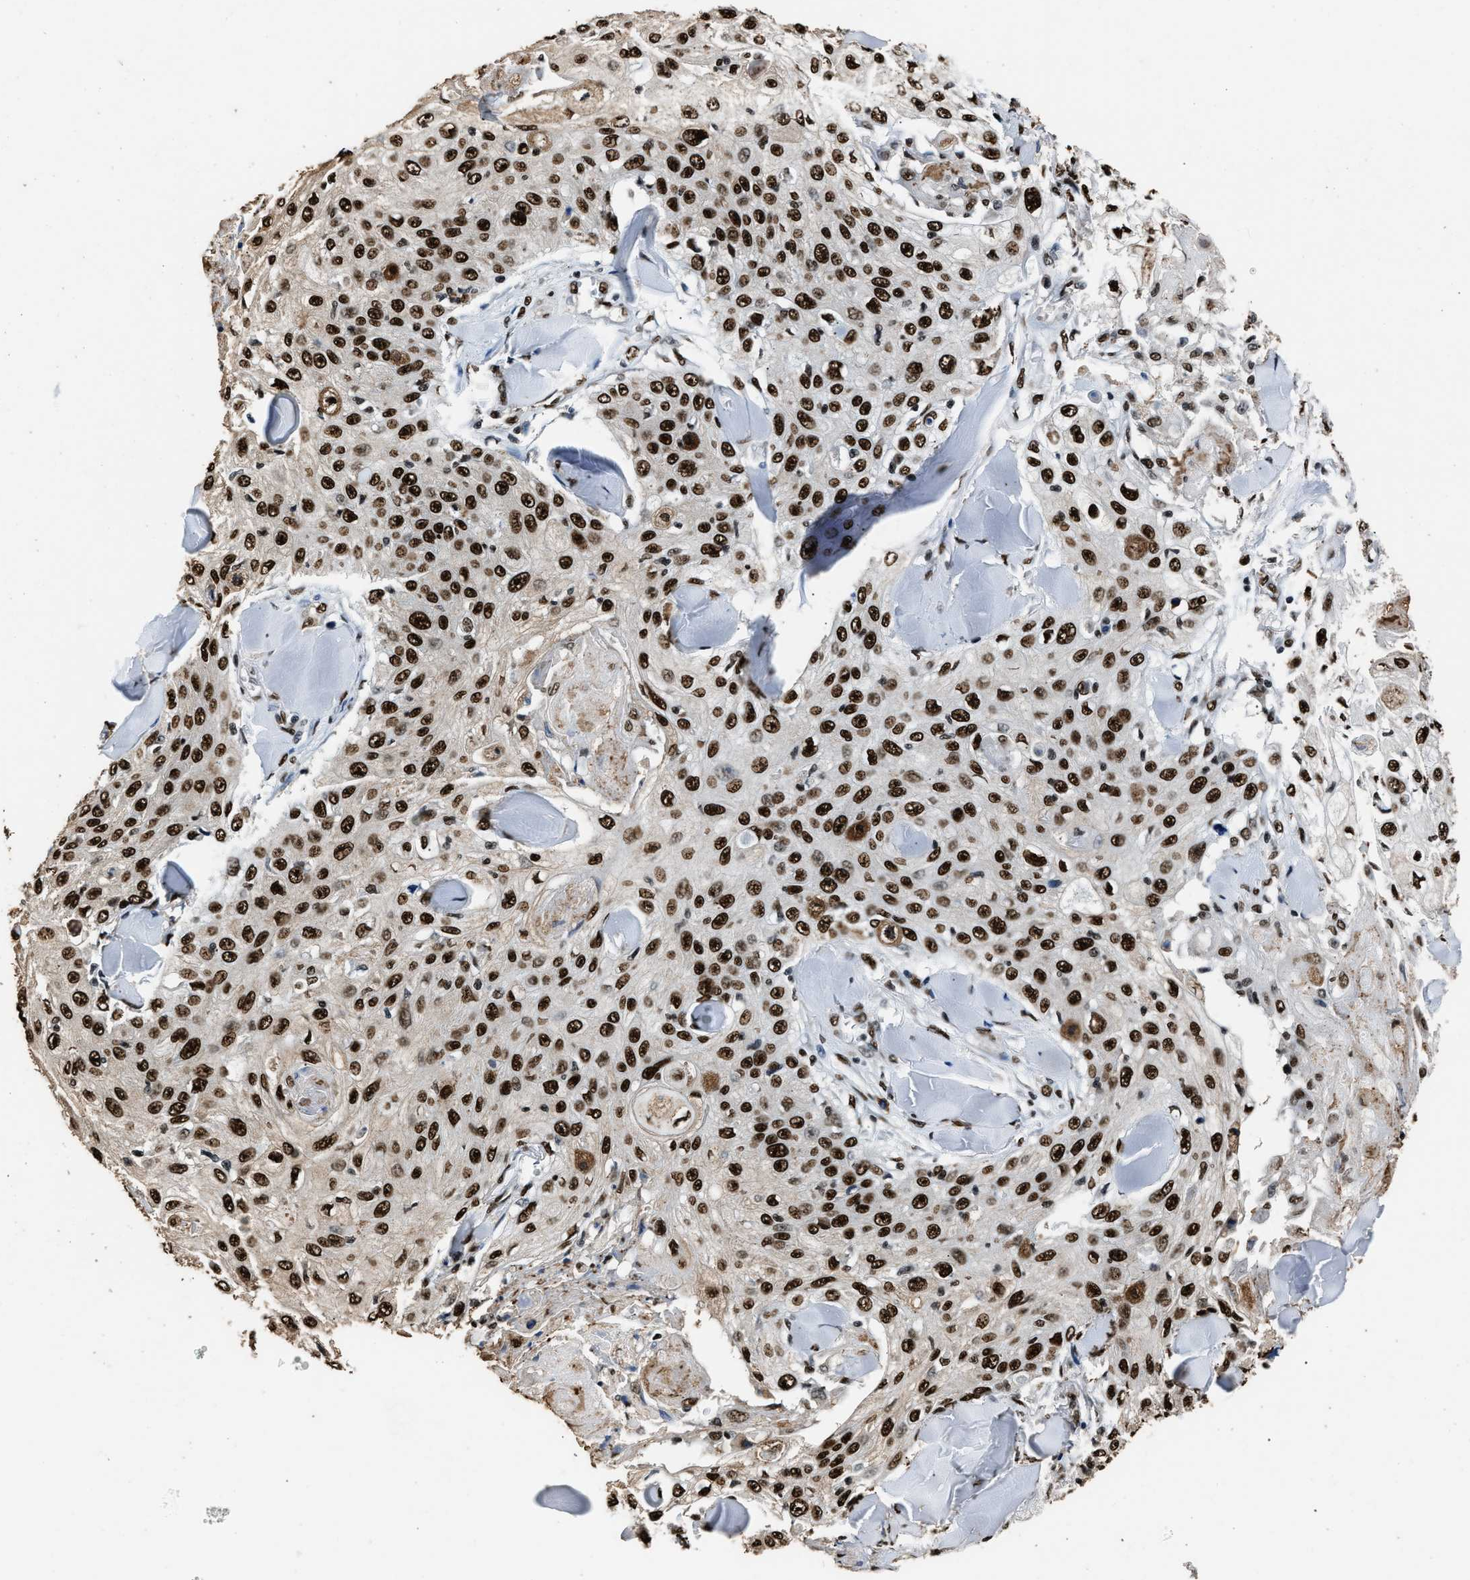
{"staining": {"intensity": "strong", "quantity": ">75%", "location": "nuclear"}, "tissue": "skin cancer", "cell_type": "Tumor cells", "image_type": "cancer", "snomed": [{"axis": "morphology", "description": "Squamous cell carcinoma, NOS"}, {"axis": "topography", "description": "Skin"}], "caption": "Immunohistochemical staining of human skin squamous cell carcinoma demonstrates high levels of strong nuclear protein positivity in approximately >75% of tumor cells.", "gene": "SAFB", "patient": {"sex": "male", "age": 86}}